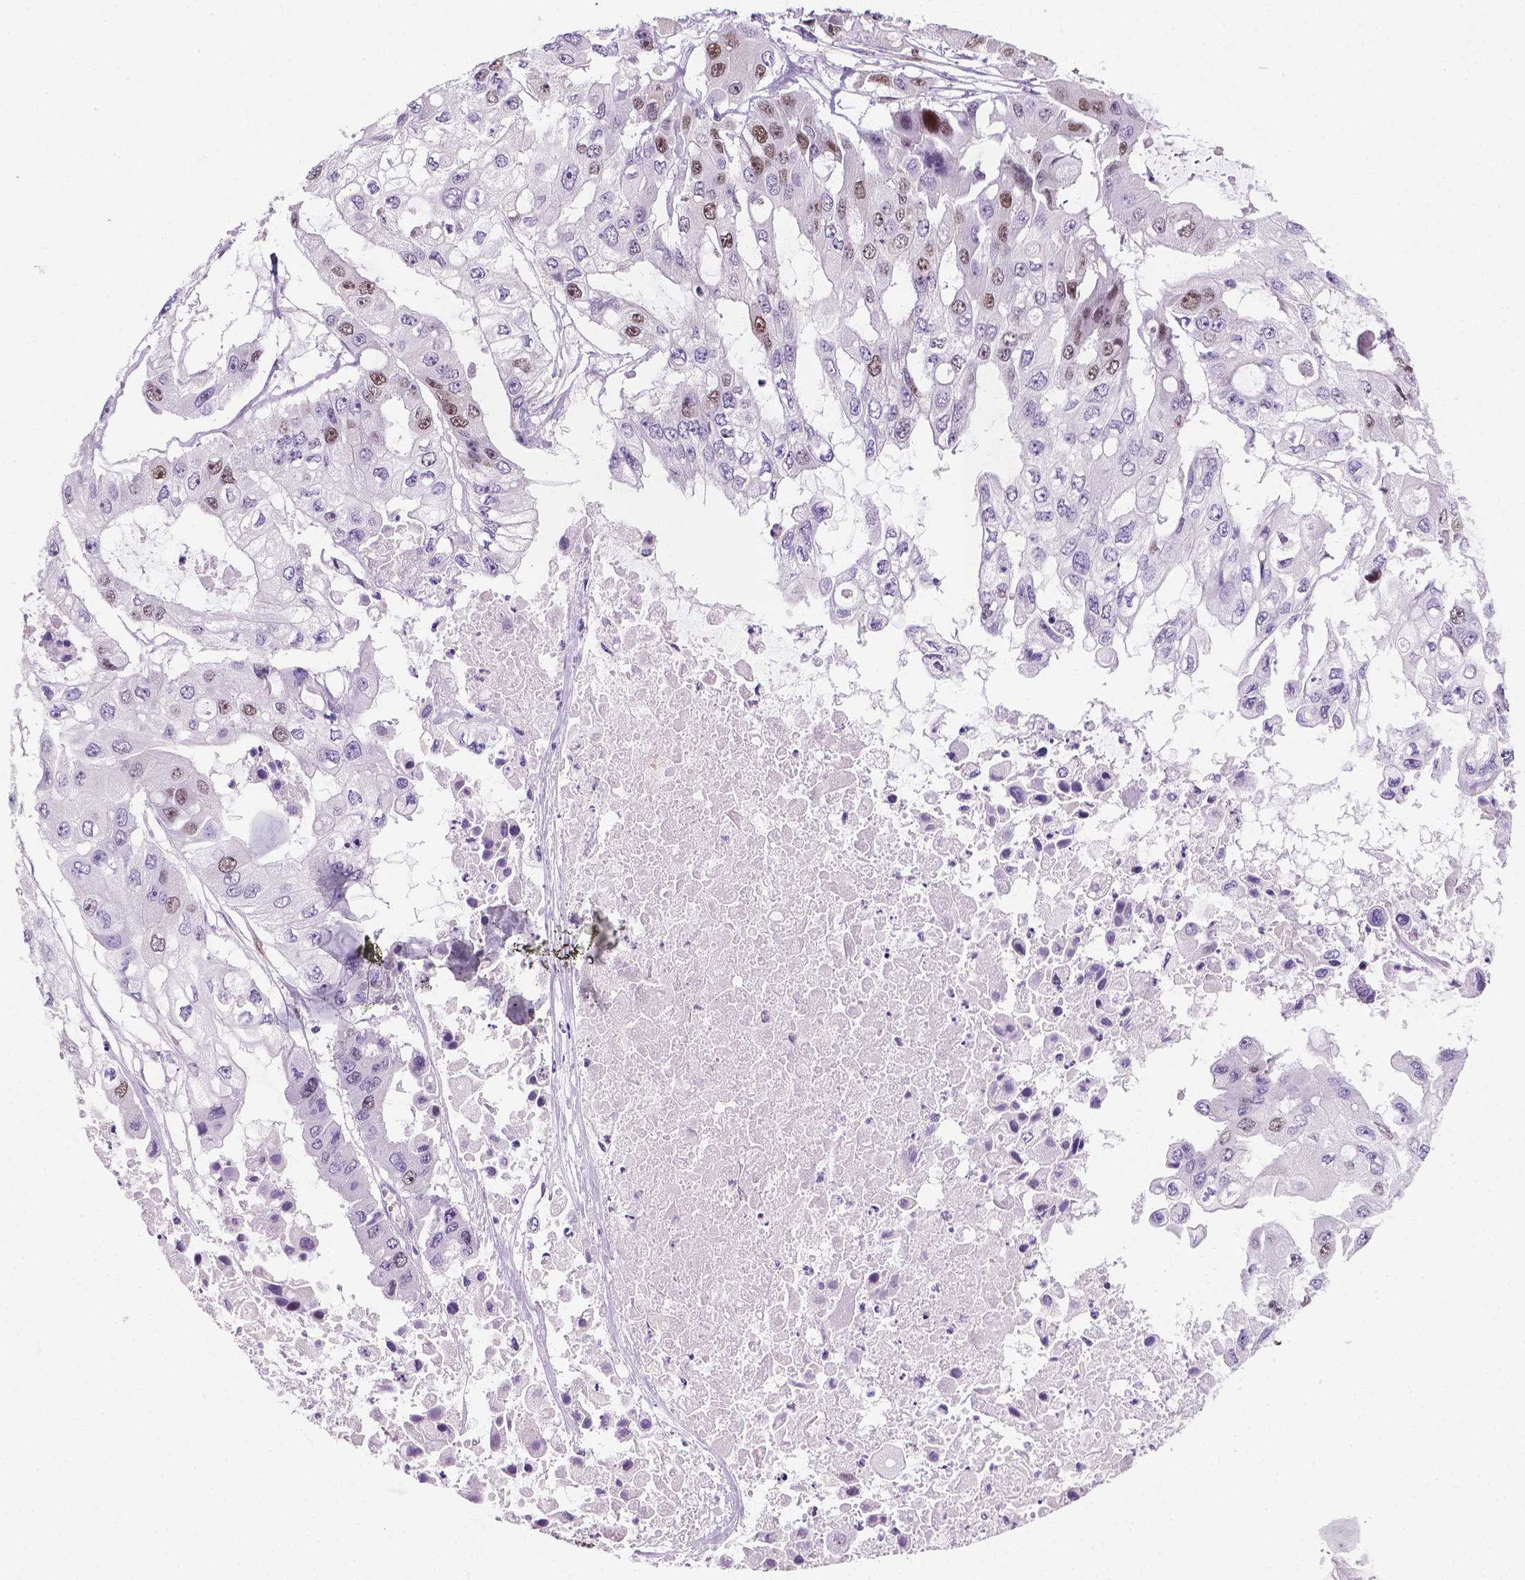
{"staining": {"intensity": "moderate", "quantity": "25%-75%", "location": "nuclear"}, "tissue": "ovarian cancer", "cell_type": "Tumor cells", "image_type": "cancer", "snomed": [{"axis": "morphology", "description": "Cystadenocarcinoma, serous, NOS"}, {"axis": "topography", "description": "Ovary"}], "caption": "Human ovarian cancer stained with a protein marker displays moderate staining in tumor cells.", "gene": "NCAPH2", "patient": {"sex": "female", "age": 56}}